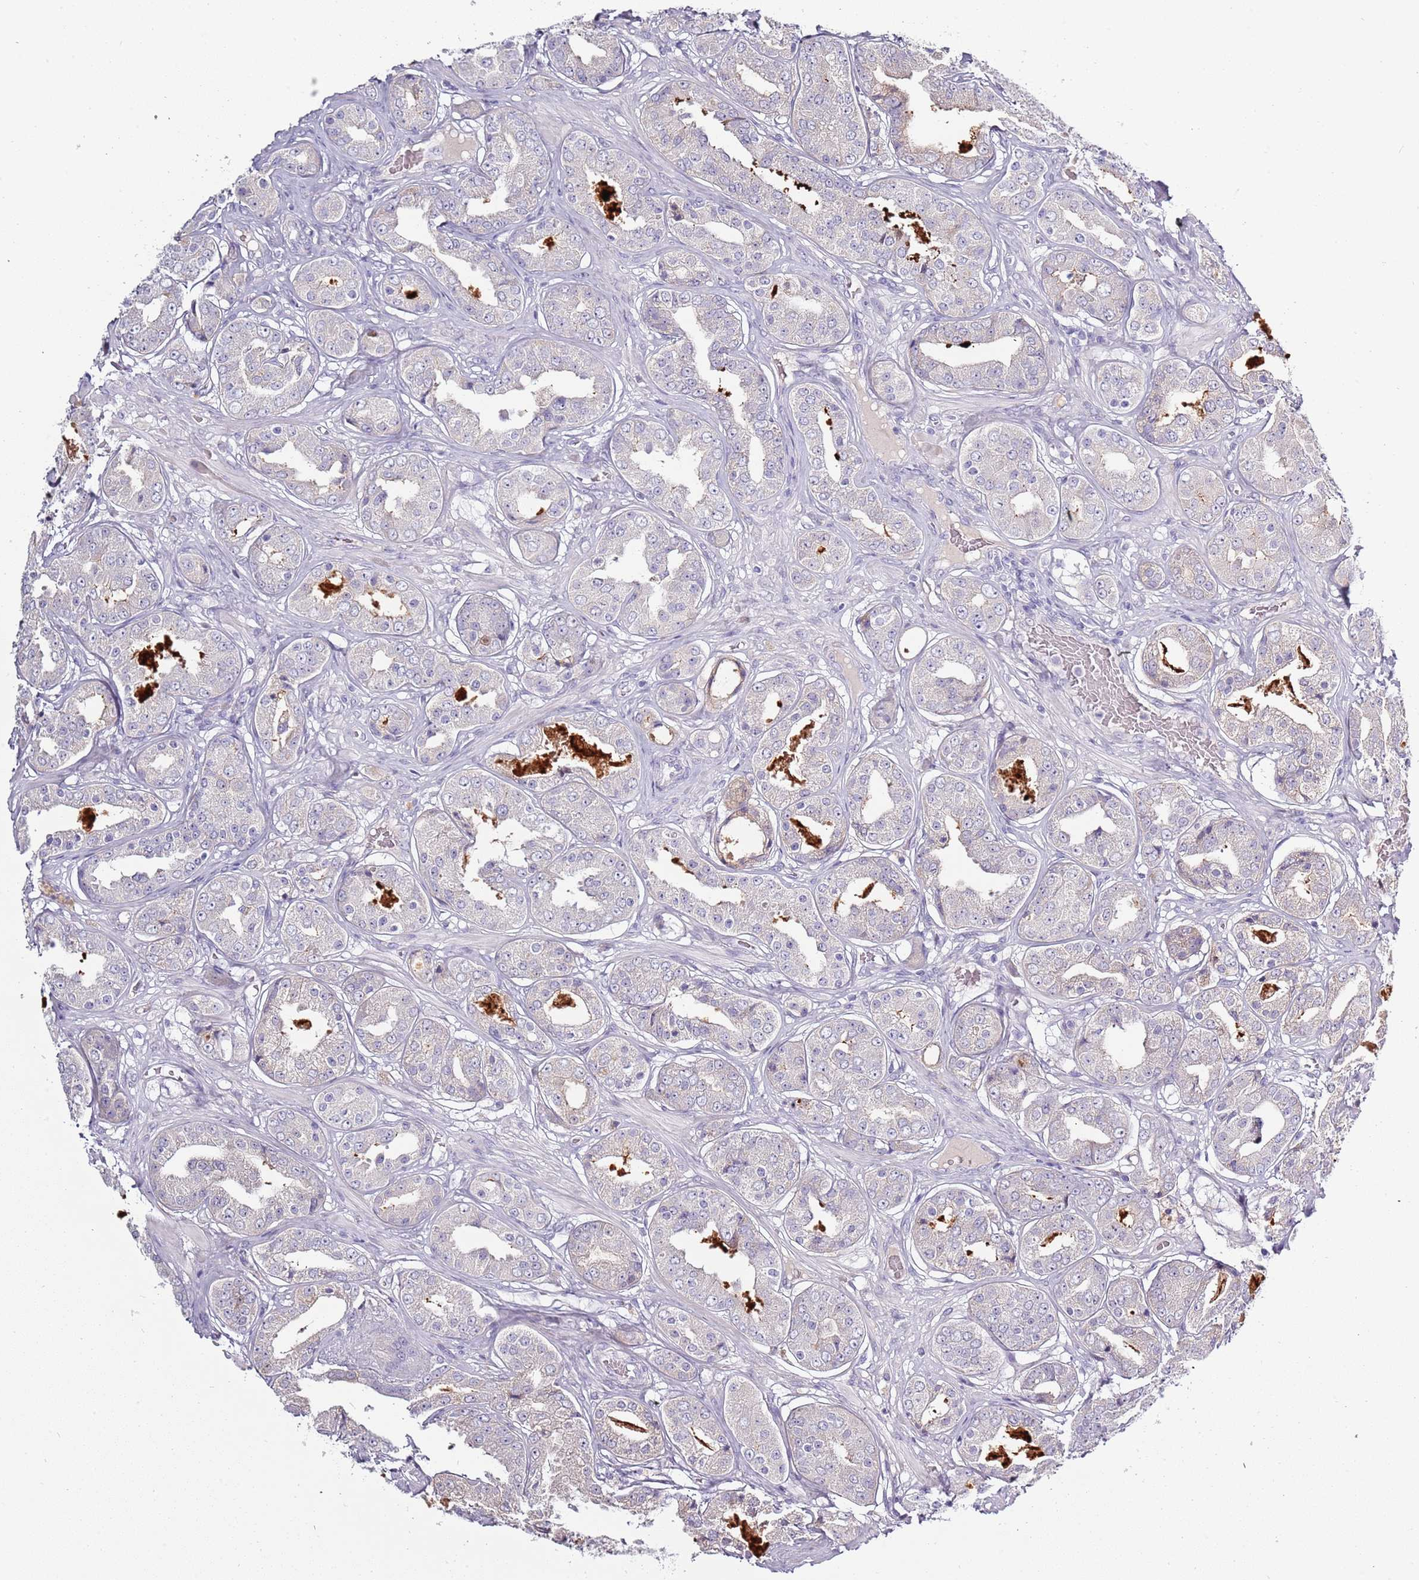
{"staining": {"intensity": "negative", "quantity": "none", "location": "none"}, "tissue": "prostate cancer", "cell_type": "Tumor cells", "image_type": "cancer", "snomed": [{"axis": "morphology", "description": "Adenocarcinoma, High grade"}, {"axis": "topography", "description": "Prostate"}], "caption": "IHC micrograph of neoplastic tissue: human high-grade adenocarcinoma (prostate) stained with DAB demonstrates no significant protein expression in tumor cells. (DAB (3,3'-diaminobenzidine) IHC, high magnification).", "gene": "TNFRSF6B", "patient": {"sex": "male", "age": 63}}